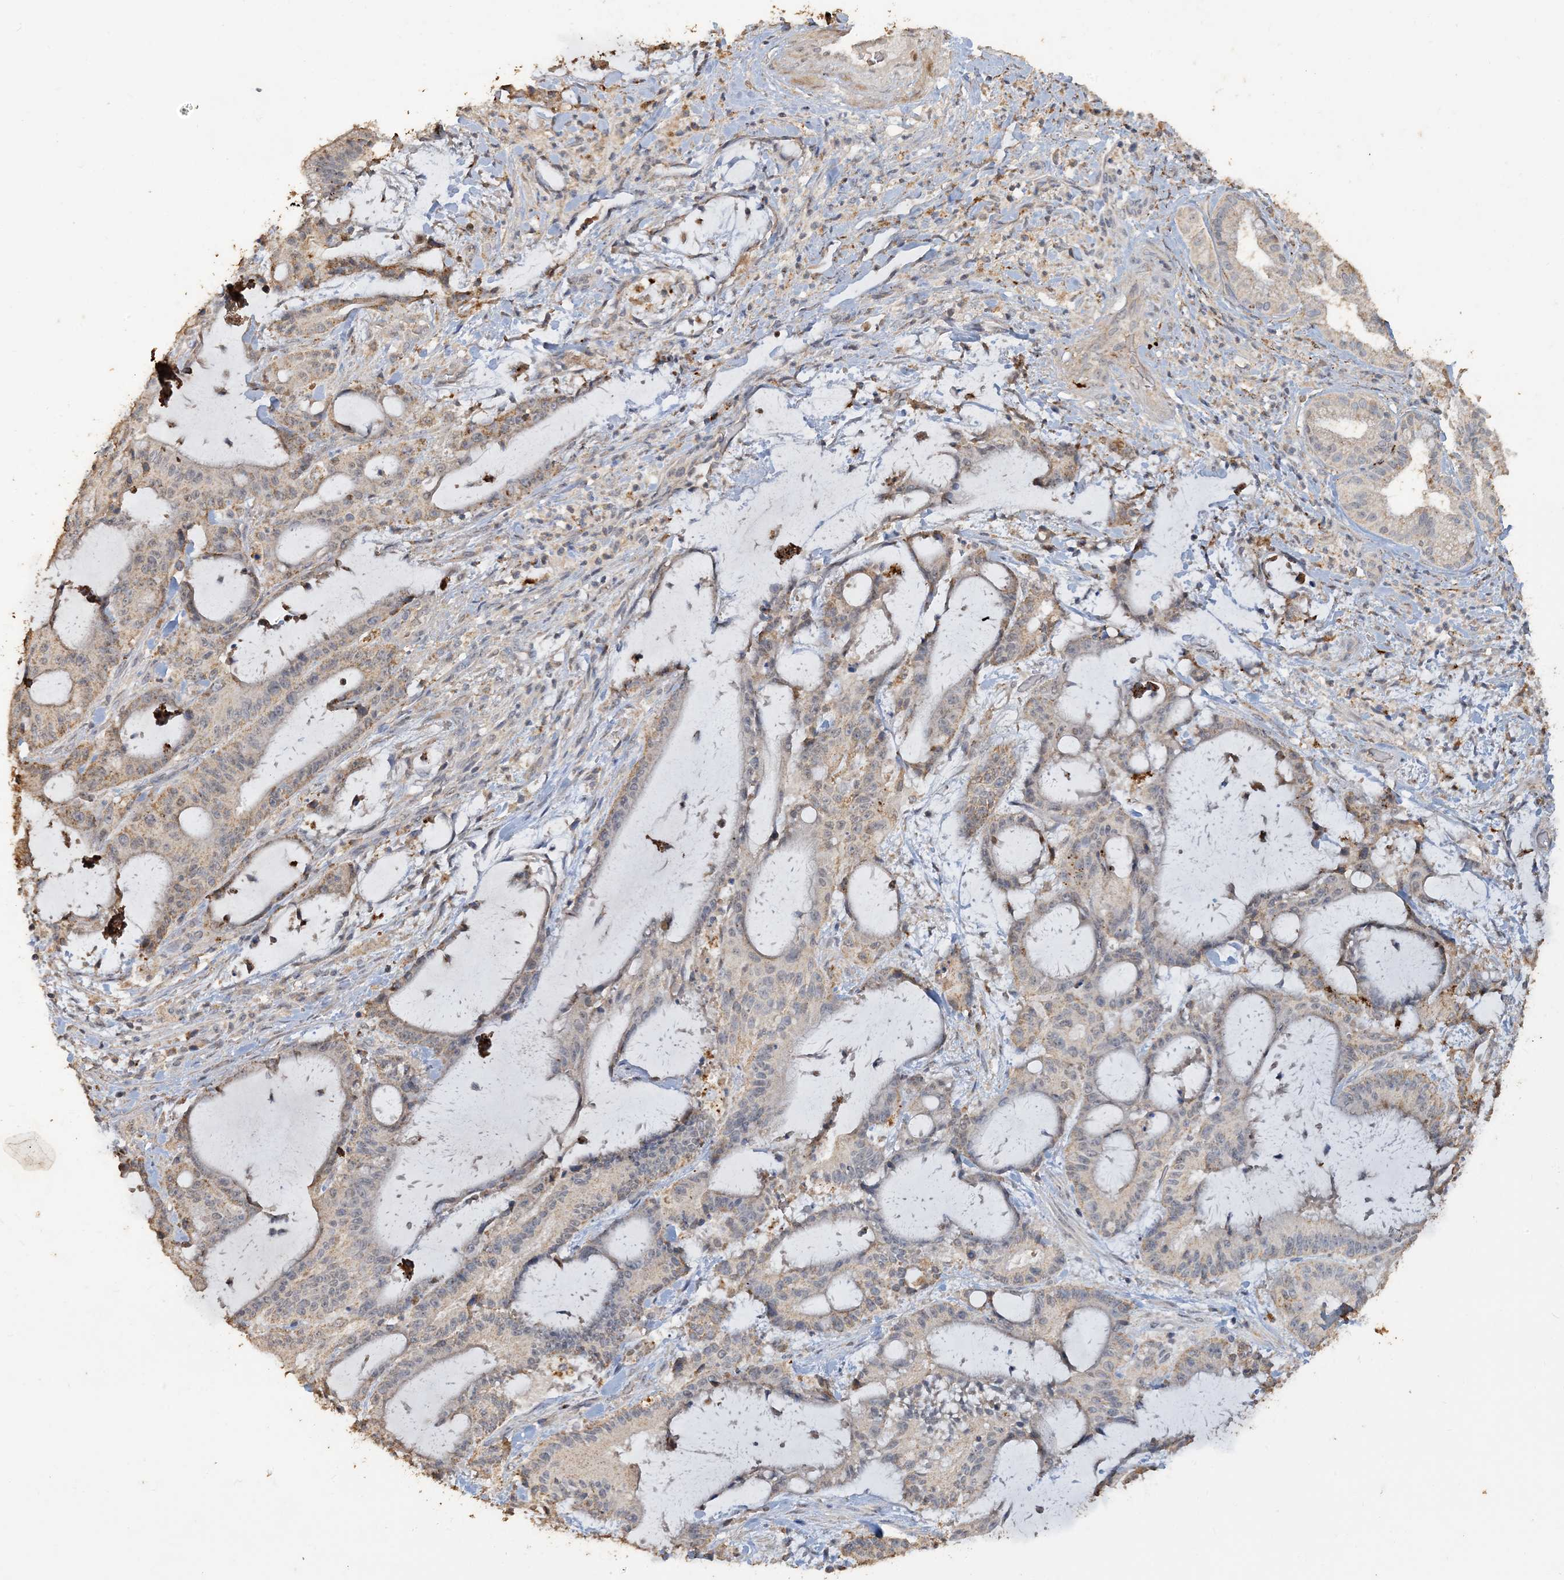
{"staining": {"intensity": "moderate", "quantity": "<25%", "location": "cytoplasmic/membranous"}, "tissue": "liver cancer", "cell_type": "Tumor cells", "image_type": "cancer", "snomed": [{"axis": "morphology", "description": "Normal tissue, NOS"}, {"axis": "morphology", "description": "Cholangiocarcinoma"}, {"axis": "topography", "description": "Liver"}, {"axis": "topography", "description": "Peripheral nerve tissue"}], "caption": "Brown immunohistochemical staining in human liver cholangiocarcinoma shows moderate cytoplasmic/membranous staining in about <25% of tumor cells.", "gene": "SFMBT2", "patient": {"sex": "female", "age": 73}}